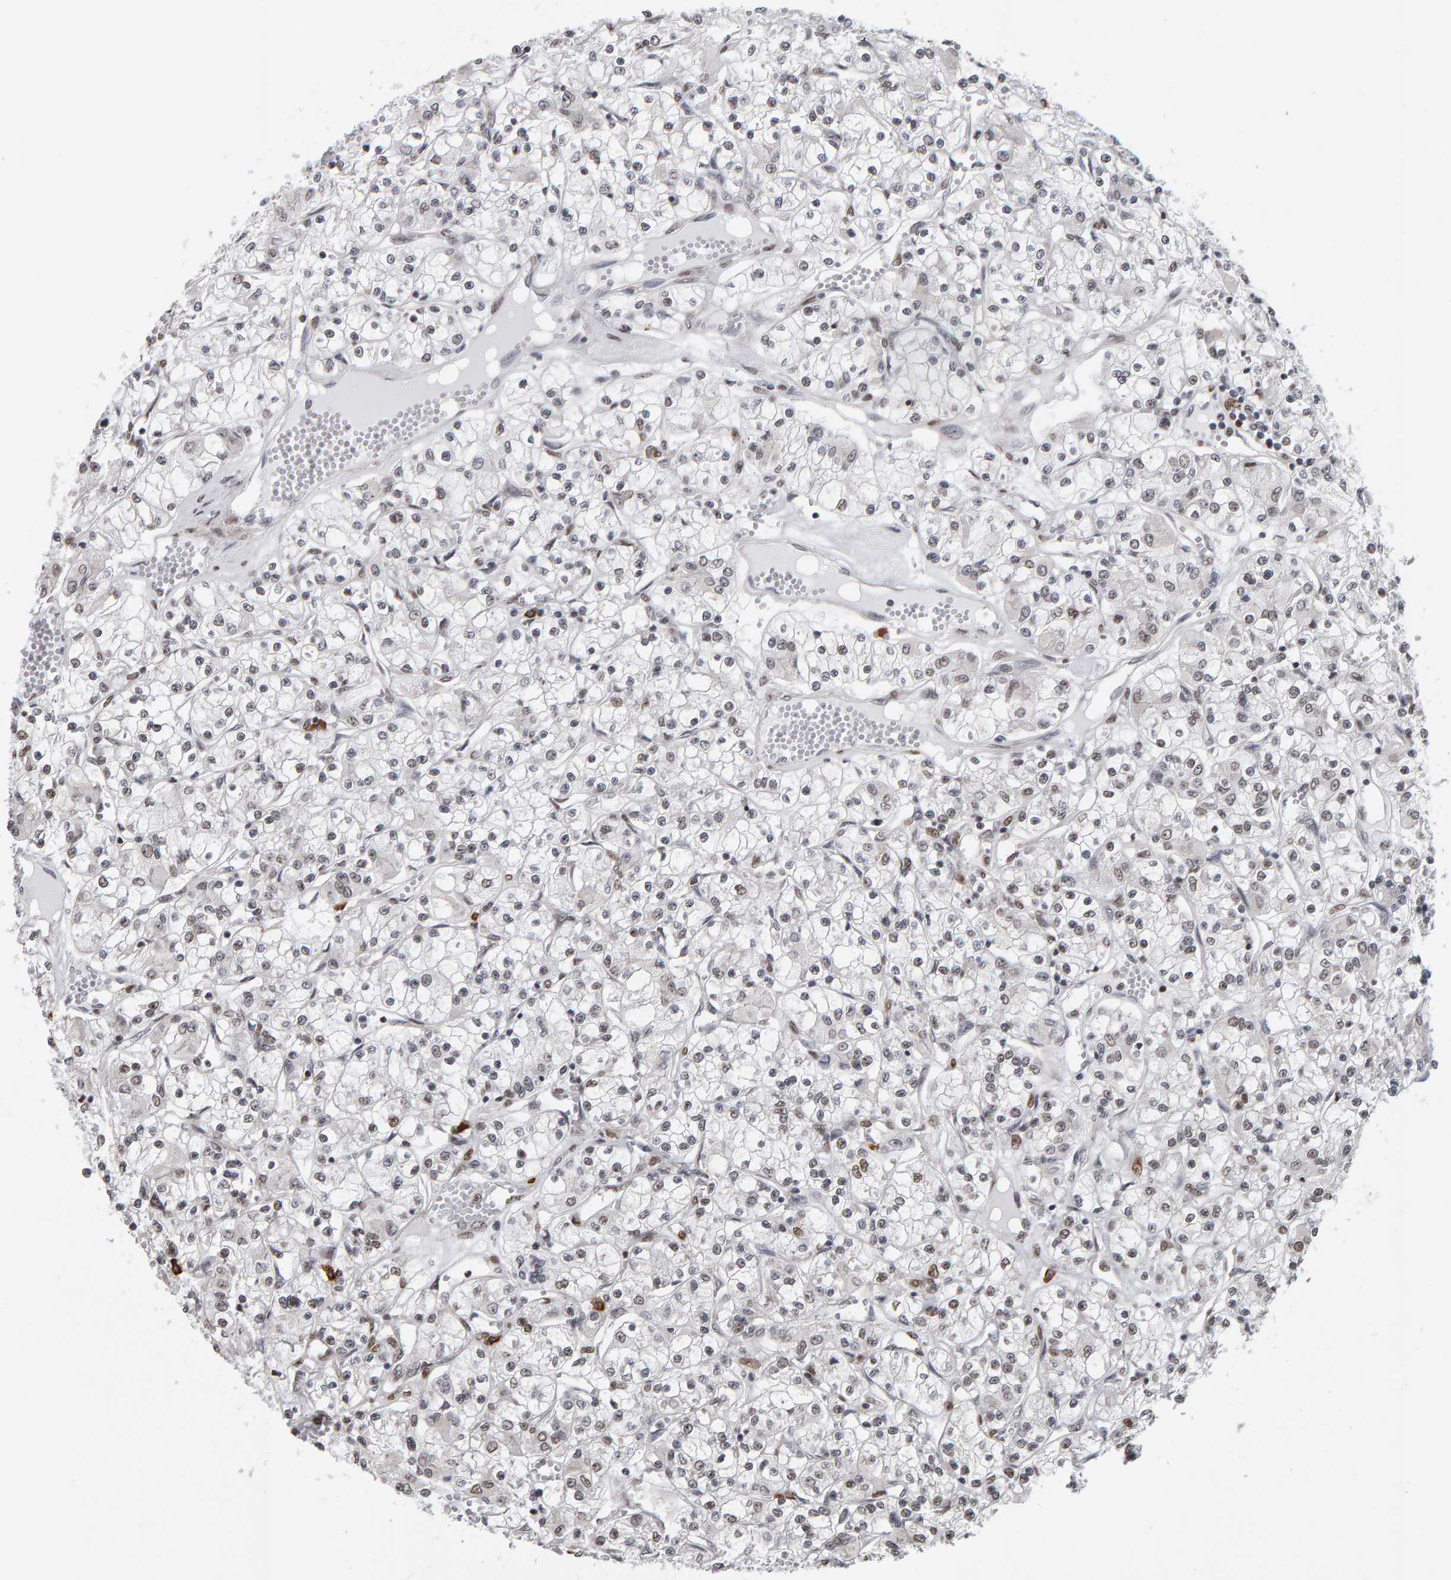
{"staining": {"intensity": "moderate", "quantity": "<25%", "location": "nuclear"}, "tissue": "renal cancer", "cell_type": "Tumor cells", "image_type": "cancer", "snomed": [{"axis": "morphology", "description": "Adenocarcinoma, NOS"}, {"axis": "topography", "description": "Kidney"}], "caption": "Protein staining of renal cancer tissue displays moderate nuclear staining in approximately <25% of tumor cells.", "gene": "ATF7IP", "patient": {"sex": "female", "age": 59}}